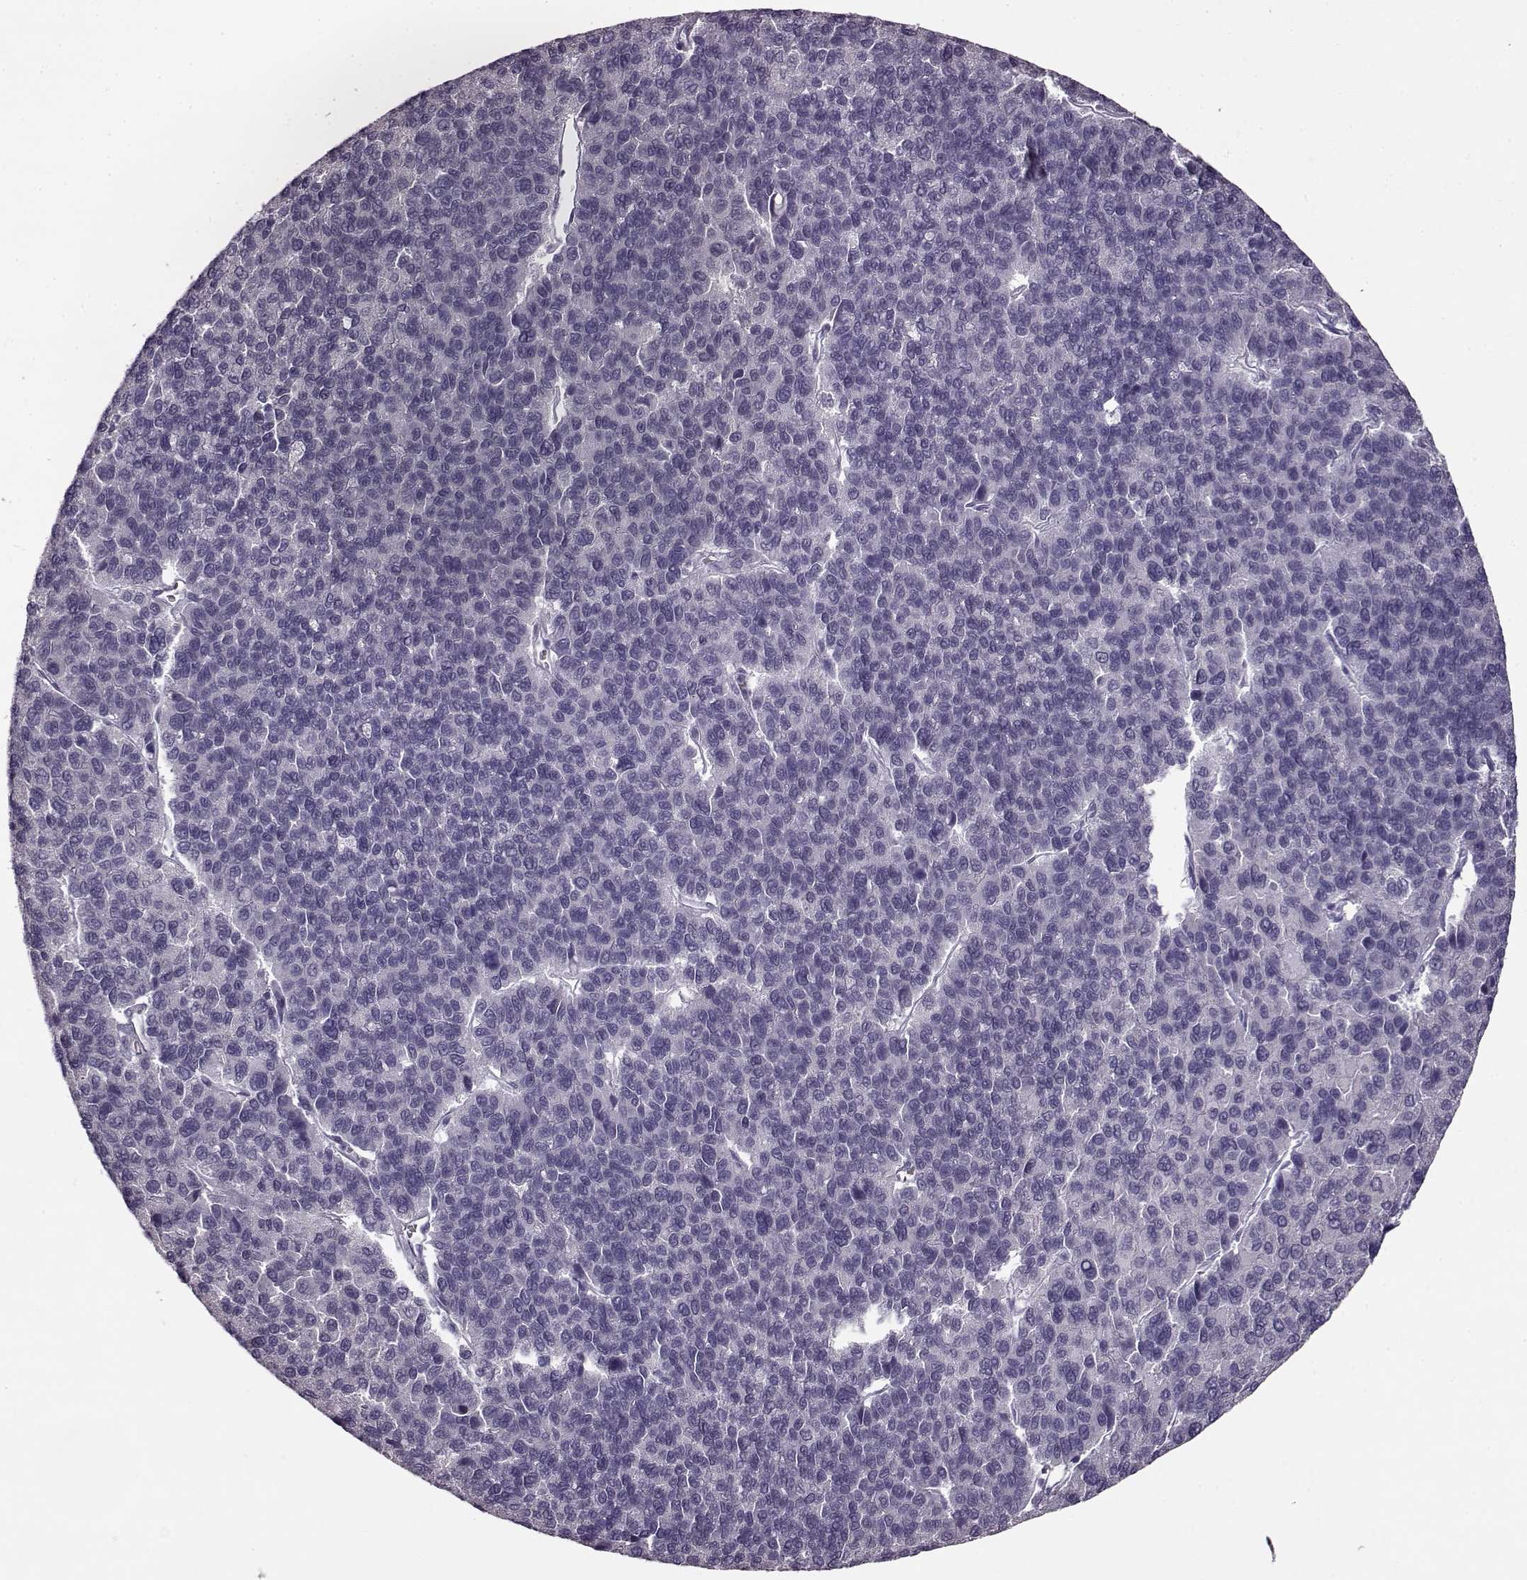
{"staining": {"intensity": "negative", "quantity": "none", "location": "none"}, "tissue": "liver cancer", "cell_type": "Tumor cells", "image_type": "cancer", "snomed": [{"axis": "morphology", "description": "Carcinoma, Hepatocellular, NOS"}, {"axis": "topography", "description": "Liver"}], "caption": "Immunohistochemistry photomicrograph of neoplastic tissue: human liver cancer (hepatocellular carcinoma) stained with DAB (3,3'-diaminobenzidine) reveals no significant protein expression in tumor cells.", "gene": "FSHB", "patient": {"sex": "female", "age": 41}}